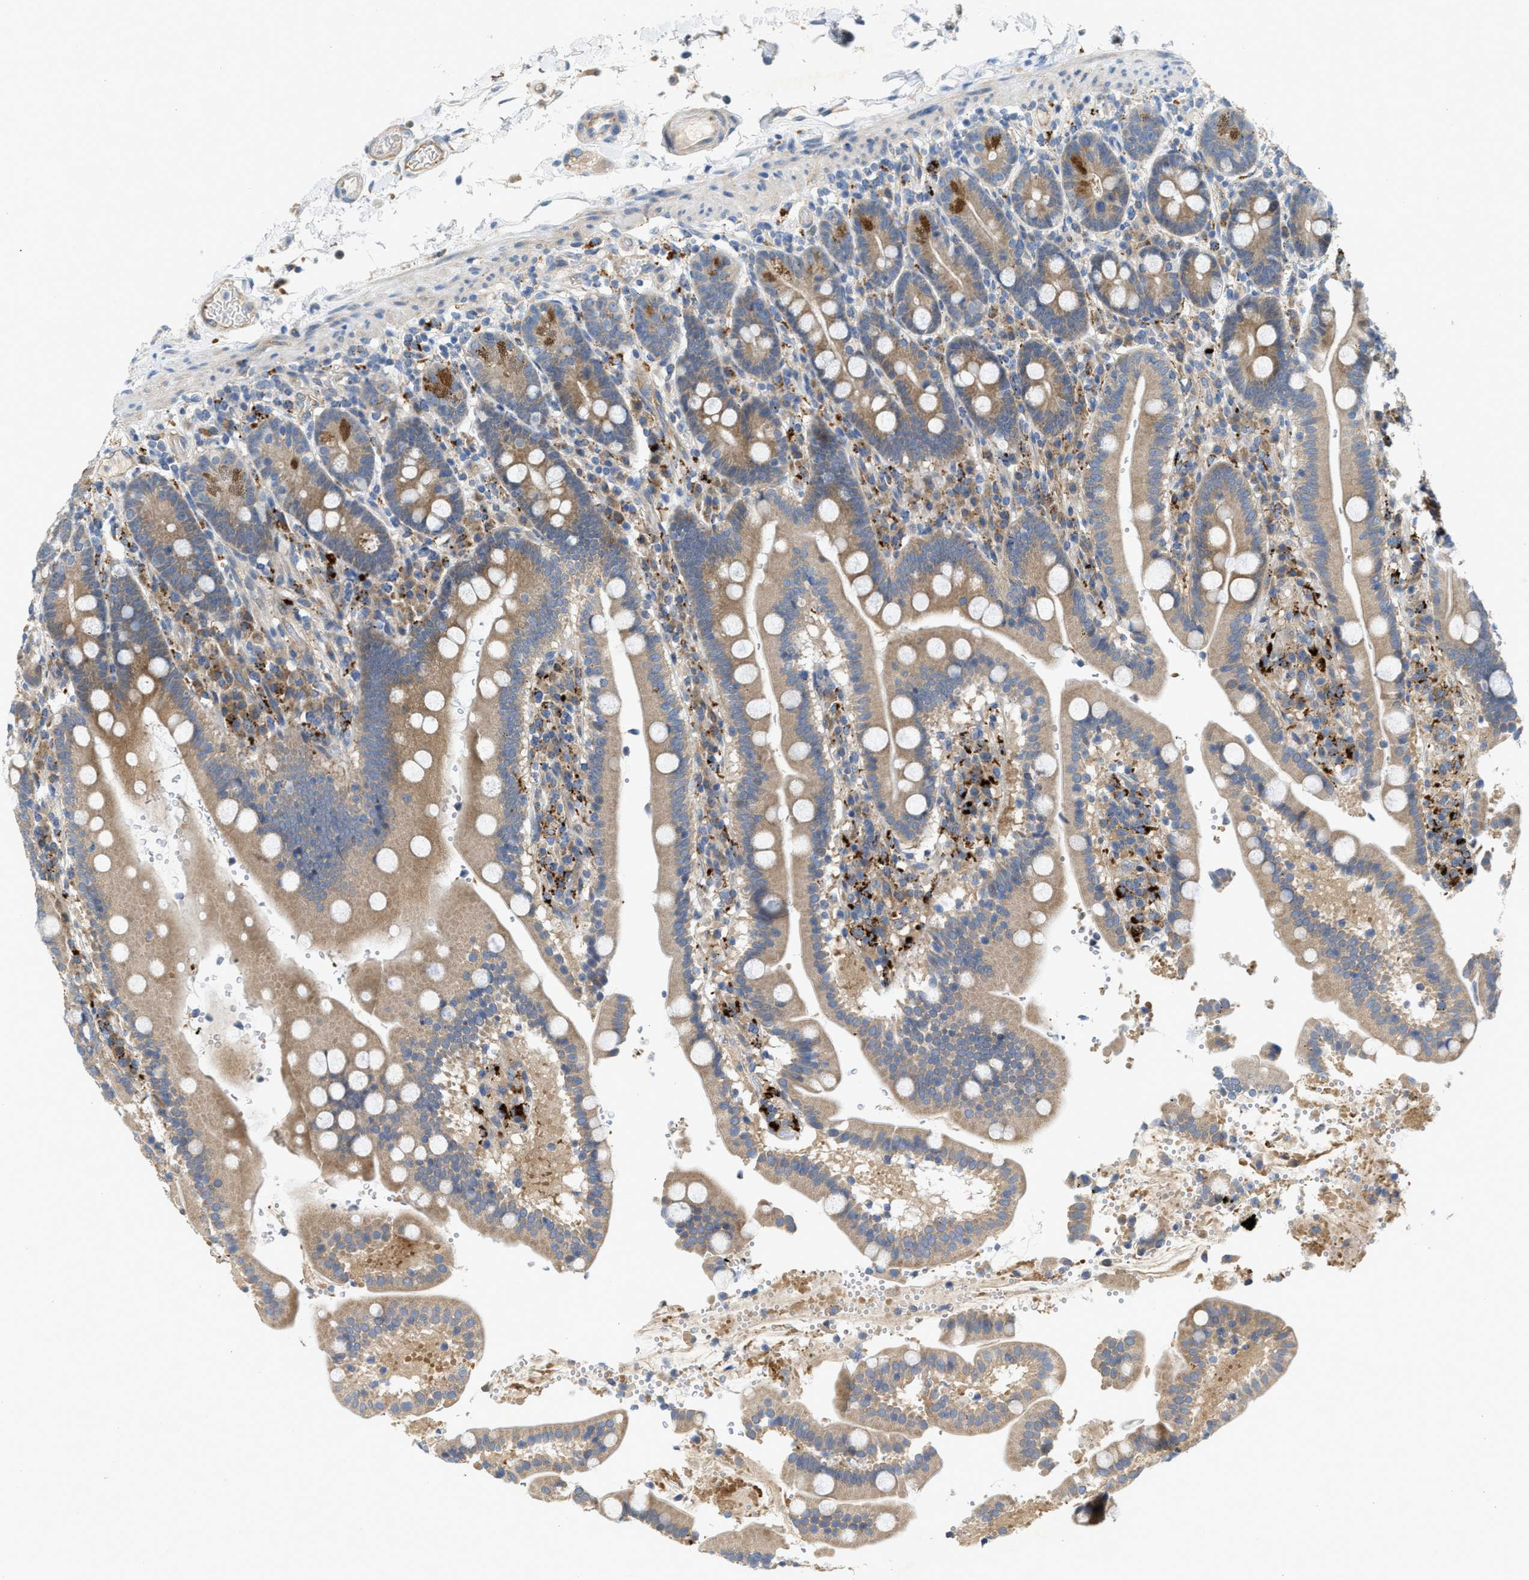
{"staining": {"intensity": "moderate", "quantity": ">75%", "location": "cytoplasmic/membranous"}, "tissue": "duodenum", "cell_type": "Glandular cells", "image_type": "normal", "snomed": [{"axis": "morphology", "description": "Normal tissue, NOS"}, {"axis": "topography", "description": "Small intestine, NOS"}], "caption": "Protein expression analysis of normal duodenum reveals moderate cytoplasmic/membranous expression in approximately >75% of glandular cells. (DAB (3,3'-diaminobenzidine) IHC, brown staining for protein, blue staining for nuclei).", "gene": "KLHDC10", "patient": {"sex": "female", "age": 71}}